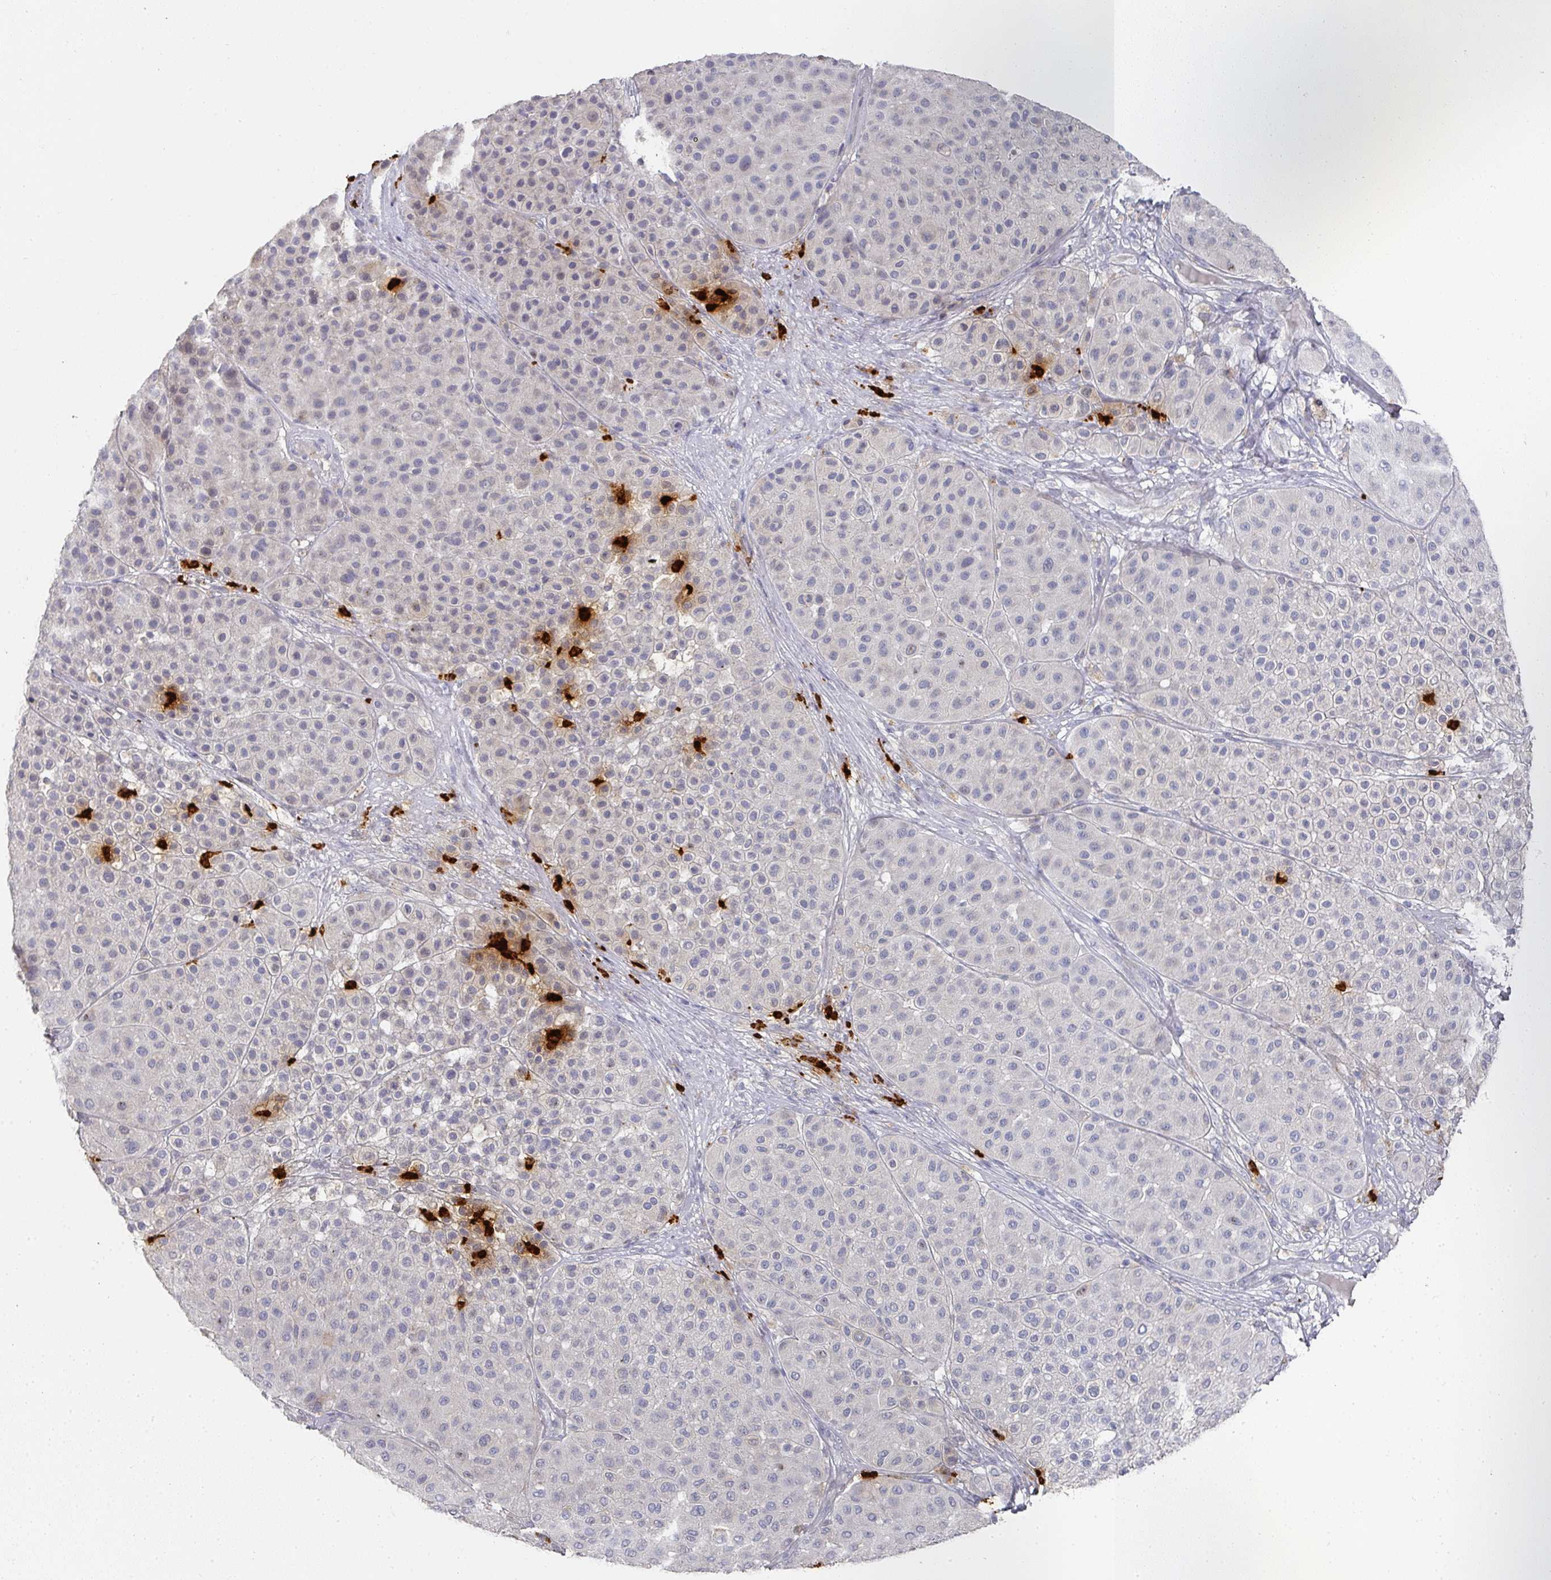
{"staining": {"intensity": "negative", "quantity": "none", "location": "none"}, "tissue": "melanoma", "cell_type": "Tumor cells", "image_type": "cancer", "snomed": [{"axis": "morphology", "description": "Malignant melanoma, Metastatic site"}, {"axis": "topography", "description": "Smooth muscle"}], "caption": "A micrograph of malignant melanoma (metastatic site) stained for a protein displays no brown staining in tumor cells. (Brightfield microscopy of DAB IHC at high magnification).", "gene": "CAMP", "patient": {"sex": "male", "age": 41}}